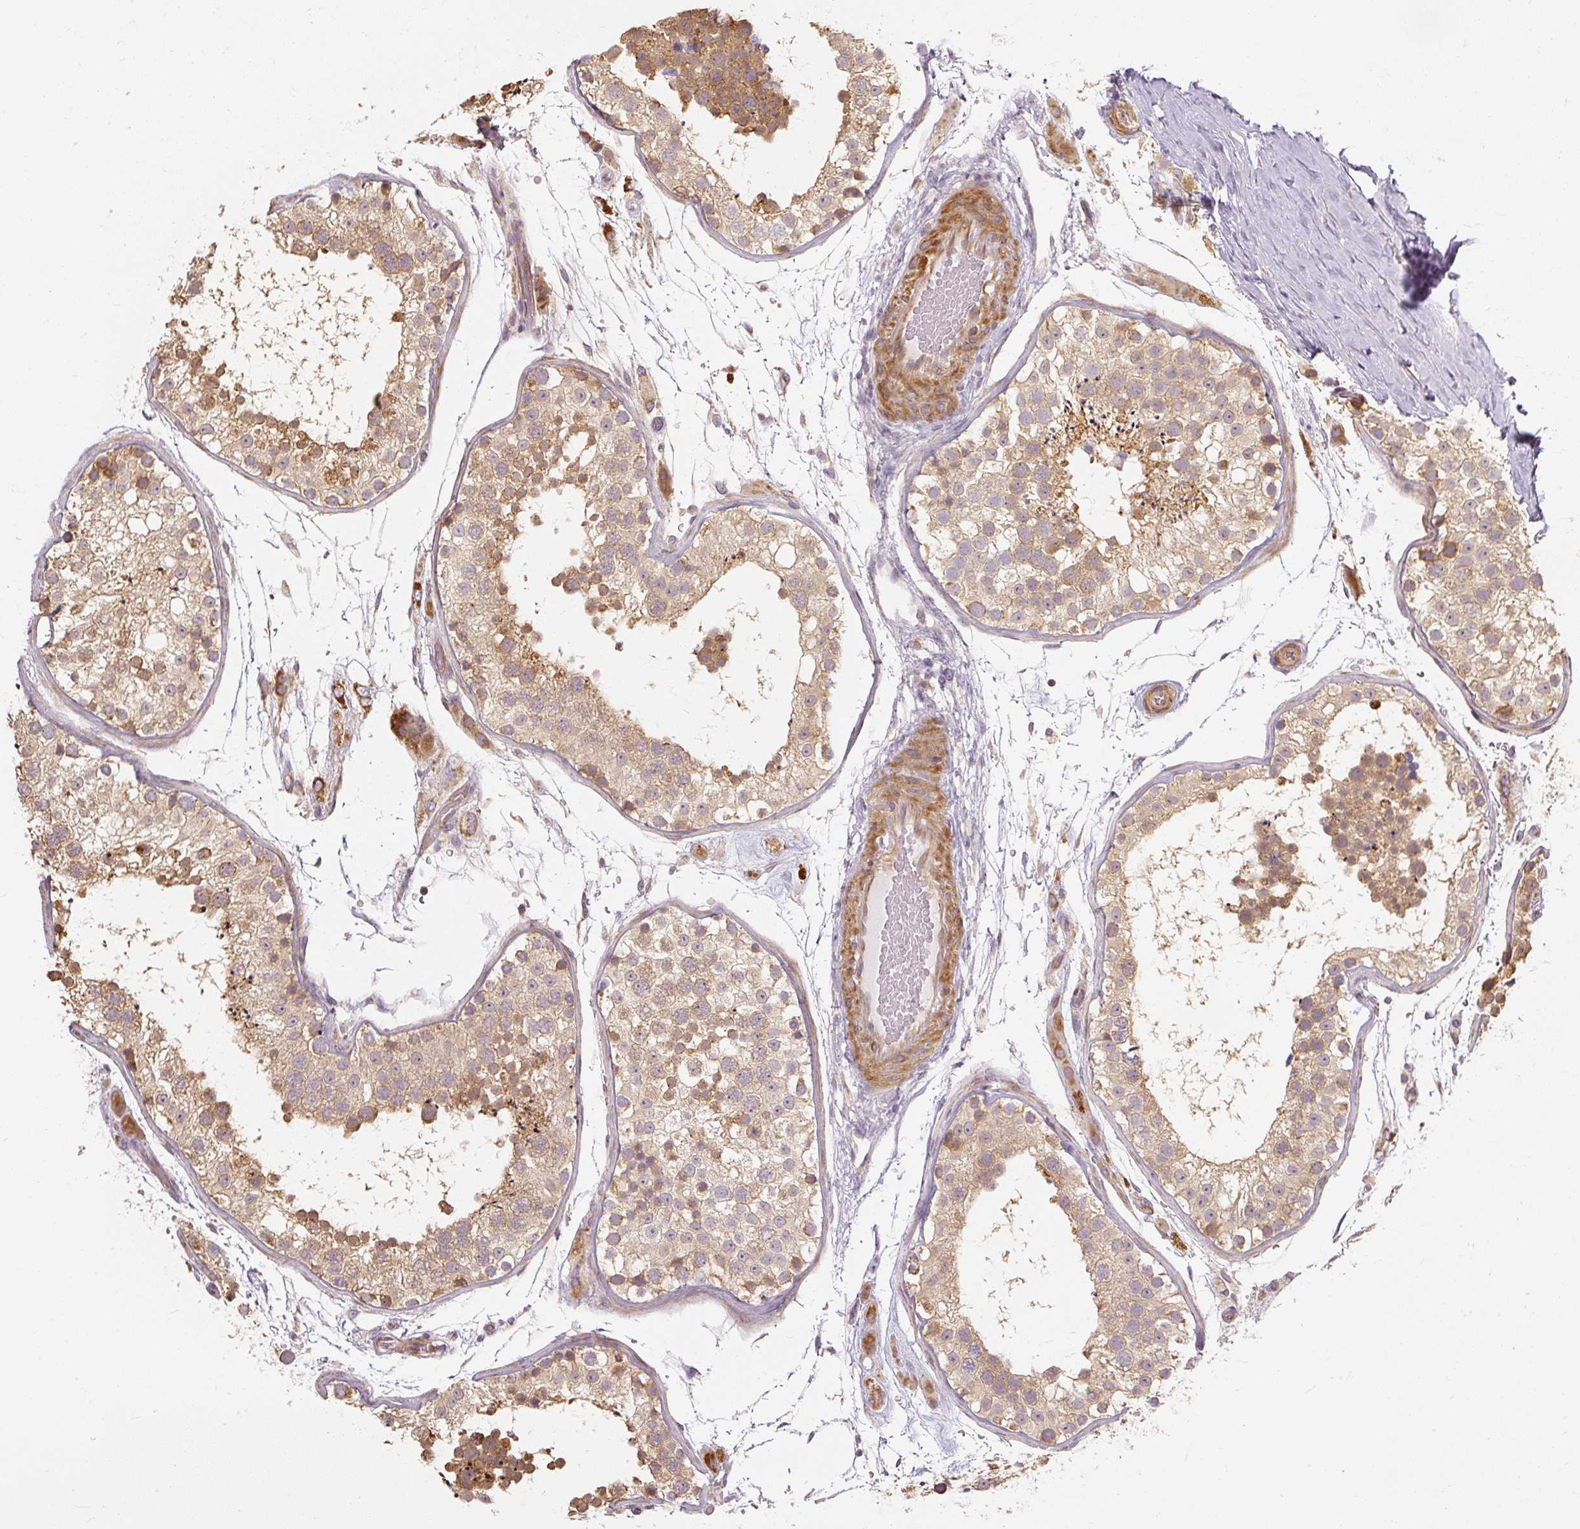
{"staining": {"intensity": "moderate", "quantity": ">75%", "location": "cytoplasmic/membranous"}, "tissue": "testis", "cell_type": "Cells in seminiferous ducts", "image_type": "normal", "snomed": [{"axis": "morphology", "description": "Normal tissue, NOS"}, {"axis": "topography", "description": "Testis"}], "caption": "This histopathology image reveals normal testis stained with IHC to label a protein in brown. The cytoplasmic/membranous of cells in seminiferous ducts show moderate positivity for the protein. Nuclei are counter-stained blue.", "gene": "RB1CC1", "patient": {"sex": "male", "age": 26}}